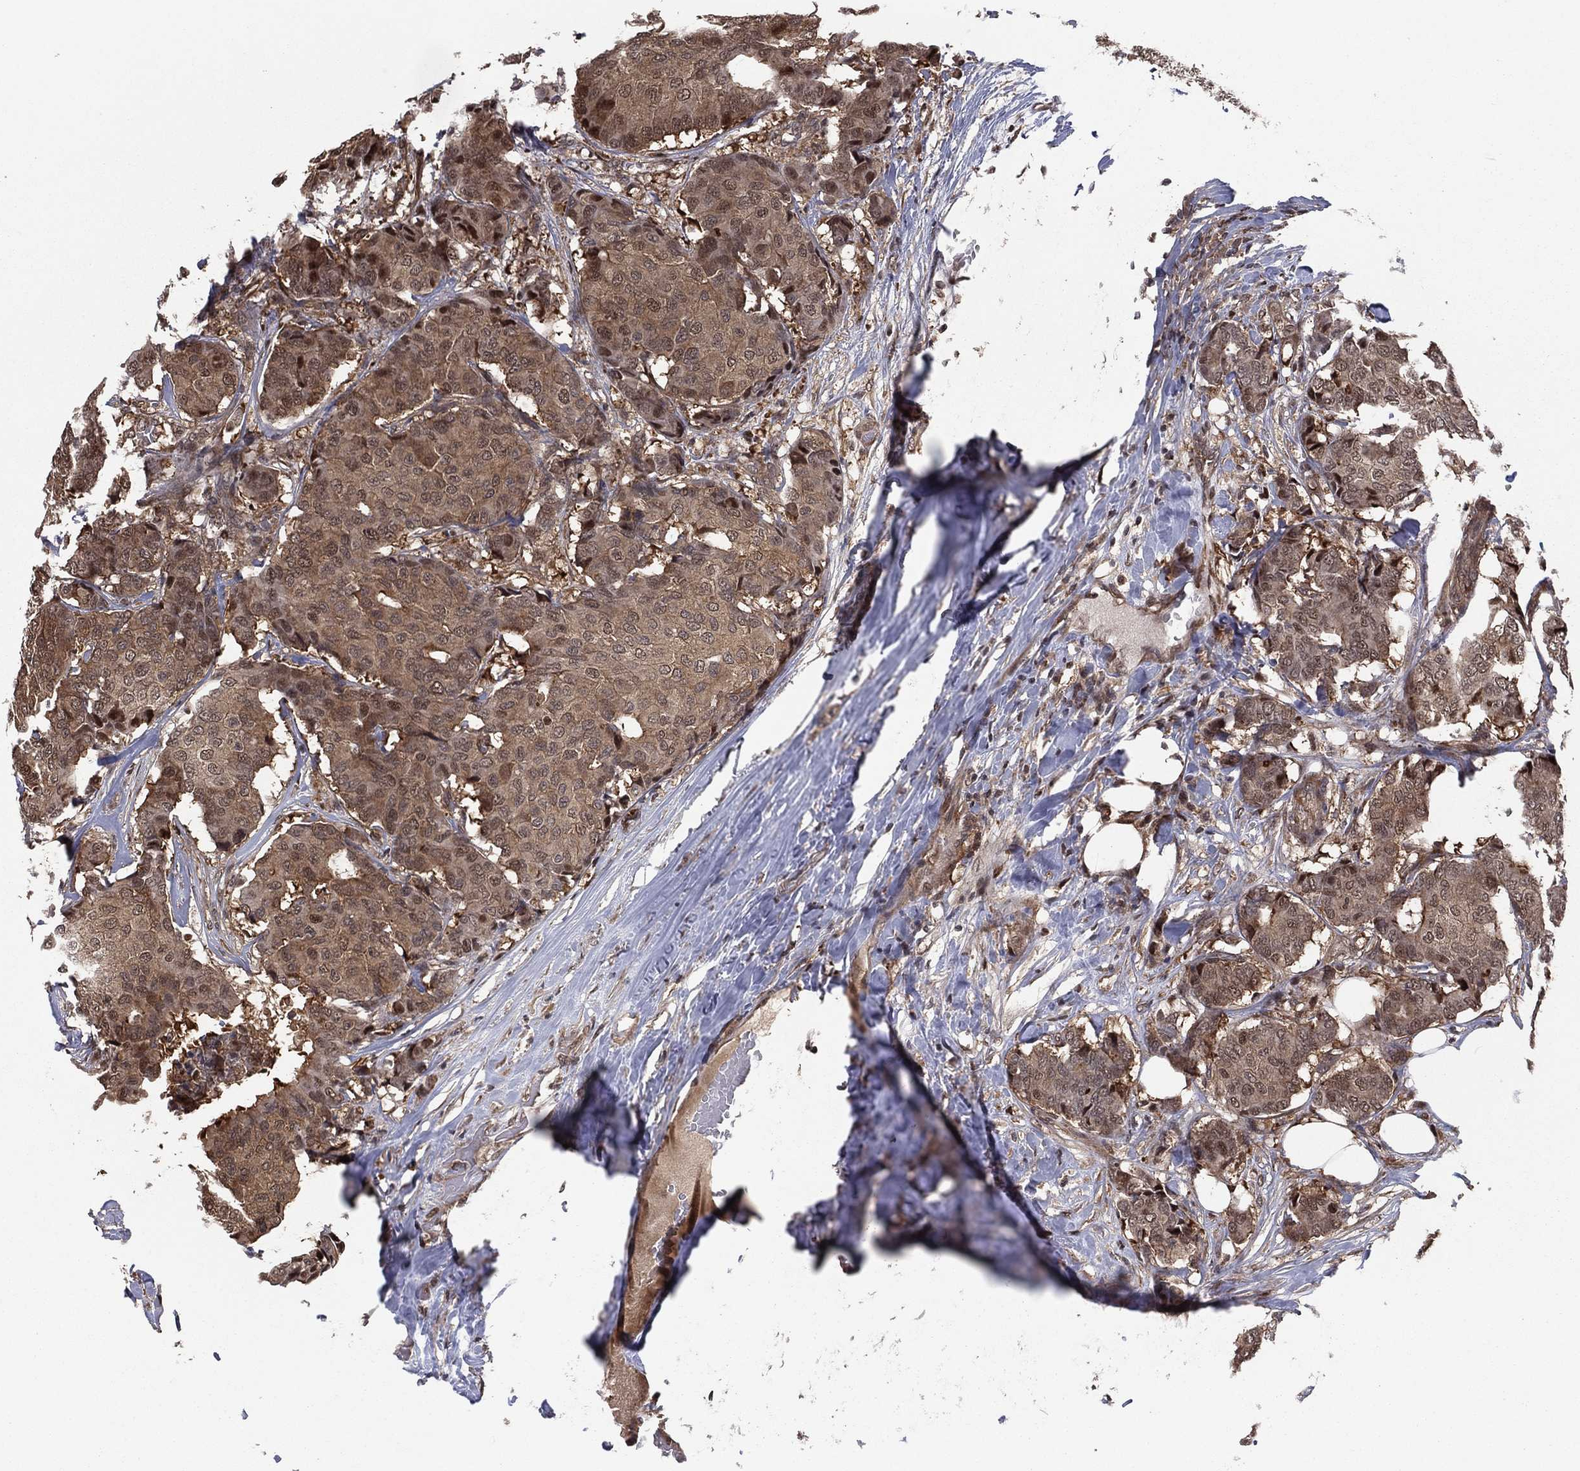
{"staining": {"intensity": "moderate", "quantity": ">75%", "location": "cytoplasmic/membranous"}, "tissue": "breast cancer", "cell_type": "Tumor cells", "image_type": "cancer", "snomed": [{"axis": "morphology", "description": "Duct carcinoma"}, {"axis": "topography", "description": "Breast"}], "caption": "Immunohistochemical staining of human infiltrating ductal carcinoma (breast) reveals medium levels of moderate cytoplasmic/membranous protein positivity in about >75% of tumor cells. (DAB (3,3'-diaminobenzidine) IHC, brown staining for protein, blue staining for nuclei).", "gene": "ICOSLG", "patient": {"sex": "female", "age": 75}}